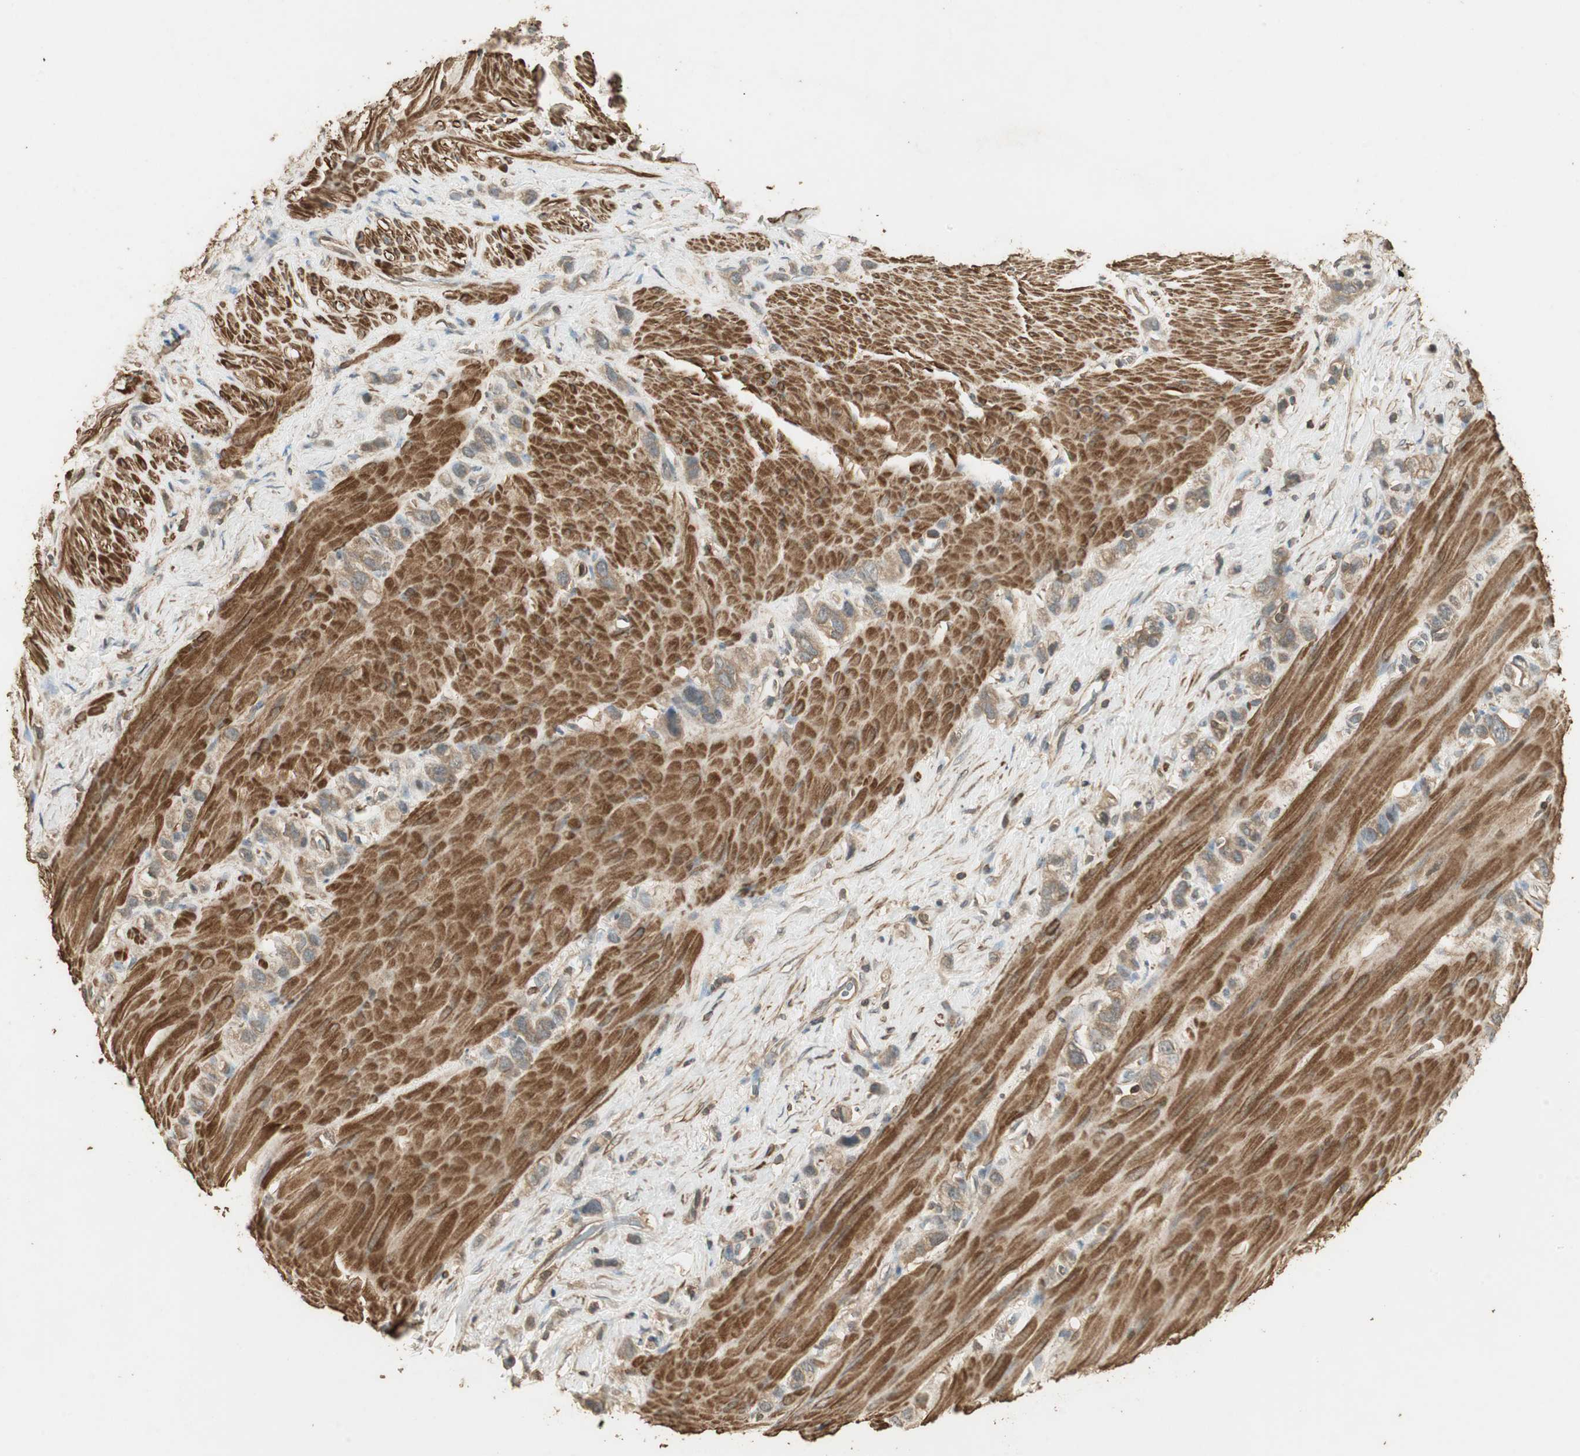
{"staining": {"intensity": "weak", "quantity": ">75%", "location": "cytoplasmic/membranous"}, "tissue": "stomach cancer", "cell_type": "Tumor cells", "image_type": "cancer", "snomed": [{"axis": "morphology", "description": "Normal tissue, NOS"}, {"axis": "morphology", "description": "Adenocarcinoma, NOS"}, {"axis": "morphology", "description": "Adenocarcinoma, High grade"}, {"axis": "topography", "description": "Stomach, upper"}, {"axis": "topography", "description": "Stomach"}], "caption": "Immunohistochemical staining of human stomach adenocarcinoma exhibits low levels of weak cytoplasmic/membranous expression in about >75% of tumor cells.", "gene": "USP2", "patient": {"sex": "female", "age": 65}}